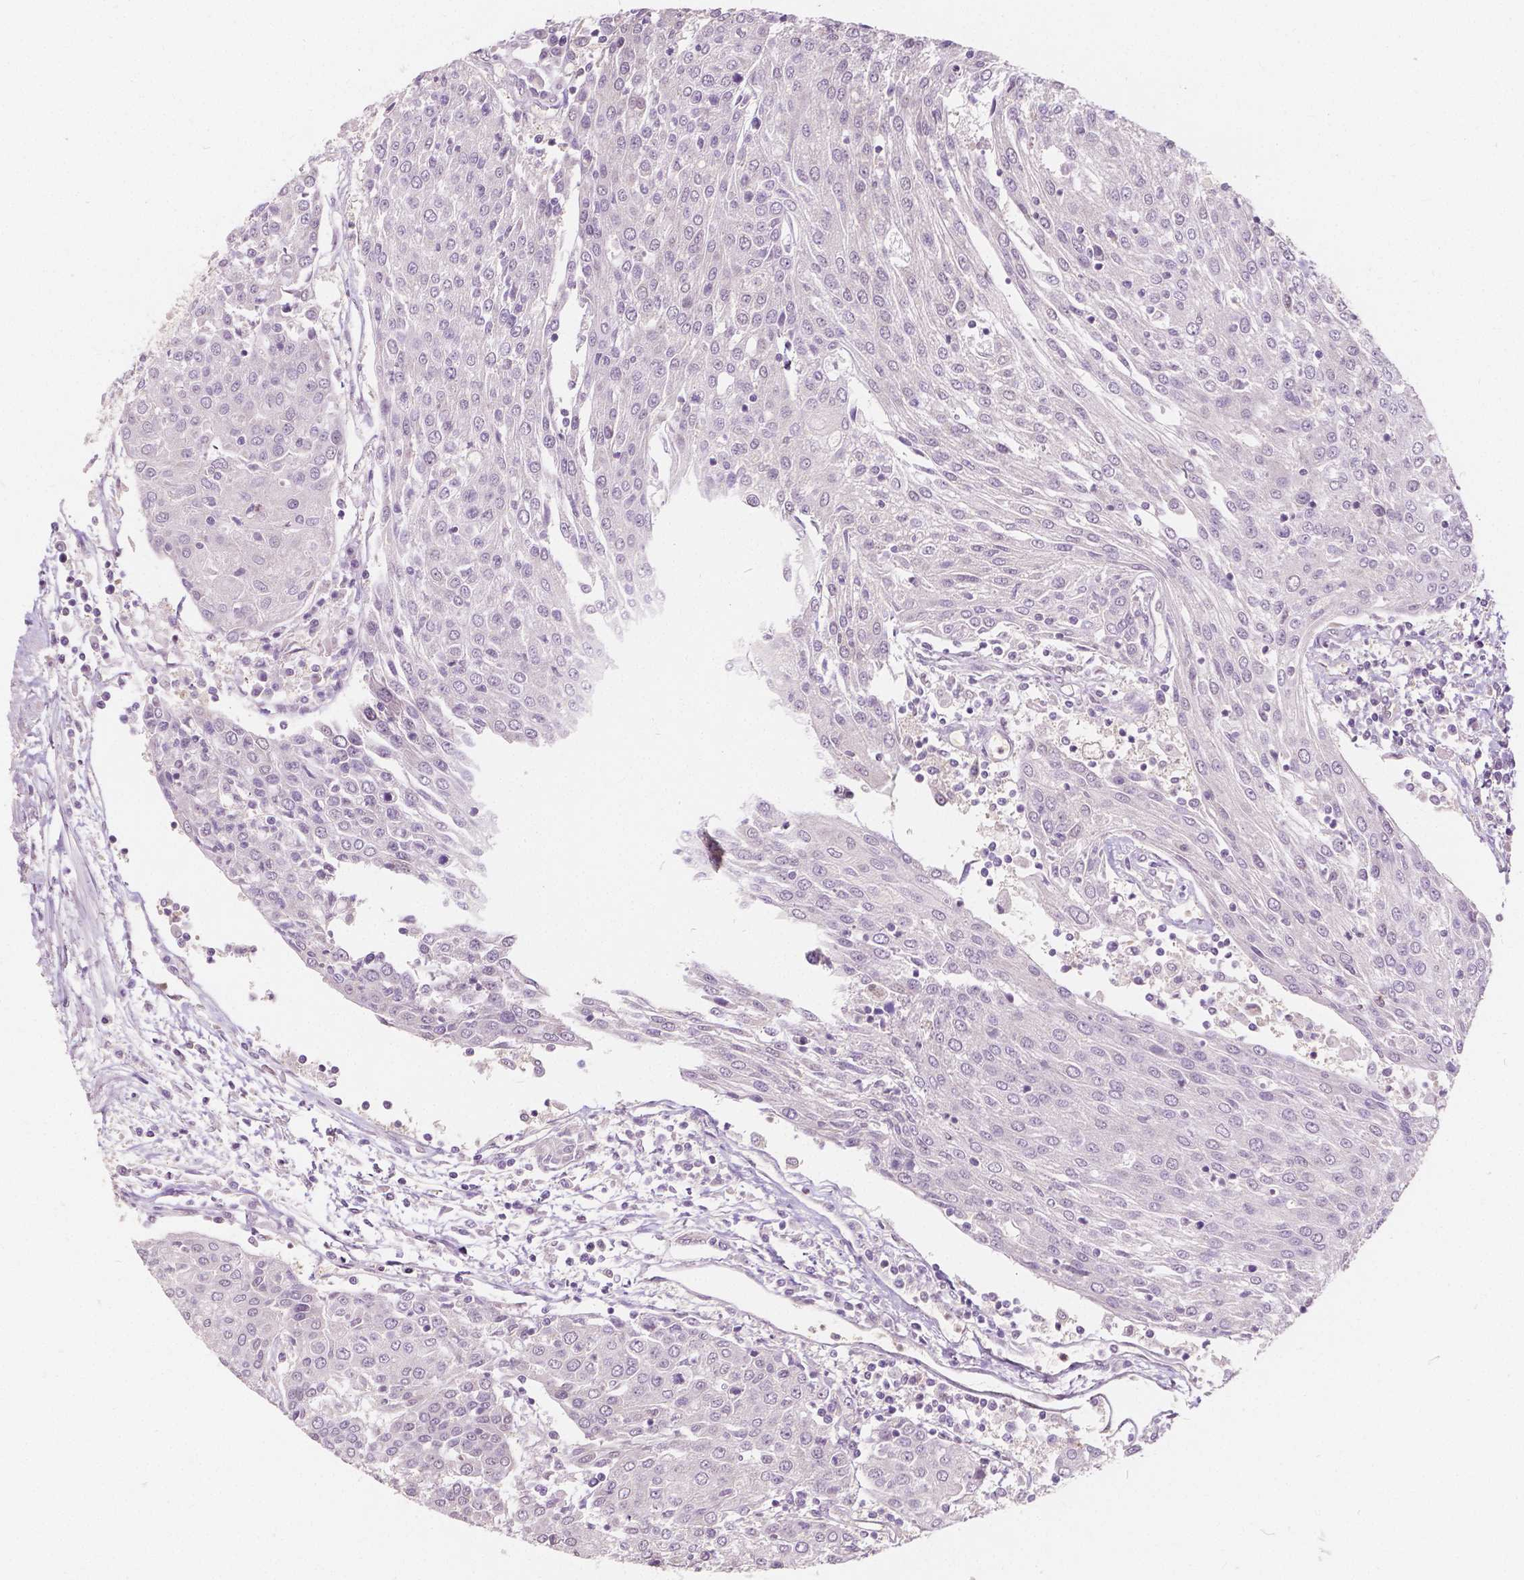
{"staining": {"intensity": "negative", "quantity": "none", "location": "none"}, "tissue": "urothelial cancer", "cell_type": "Tumor cells", "image_type": "cancer", "snomed": [{"axis": "morphology", "description": "Urothelial carcinoma, High grade"}, {"axis": "topography", "description": "Urinary bladder"}], "caption": "This is an immunohistochemistry (IHC) photomicrograph of urothelial cancer. There is no positivity in tumor cells.", "gene": "NAPRT", "patient": {"sex": "female", "age": 85}}